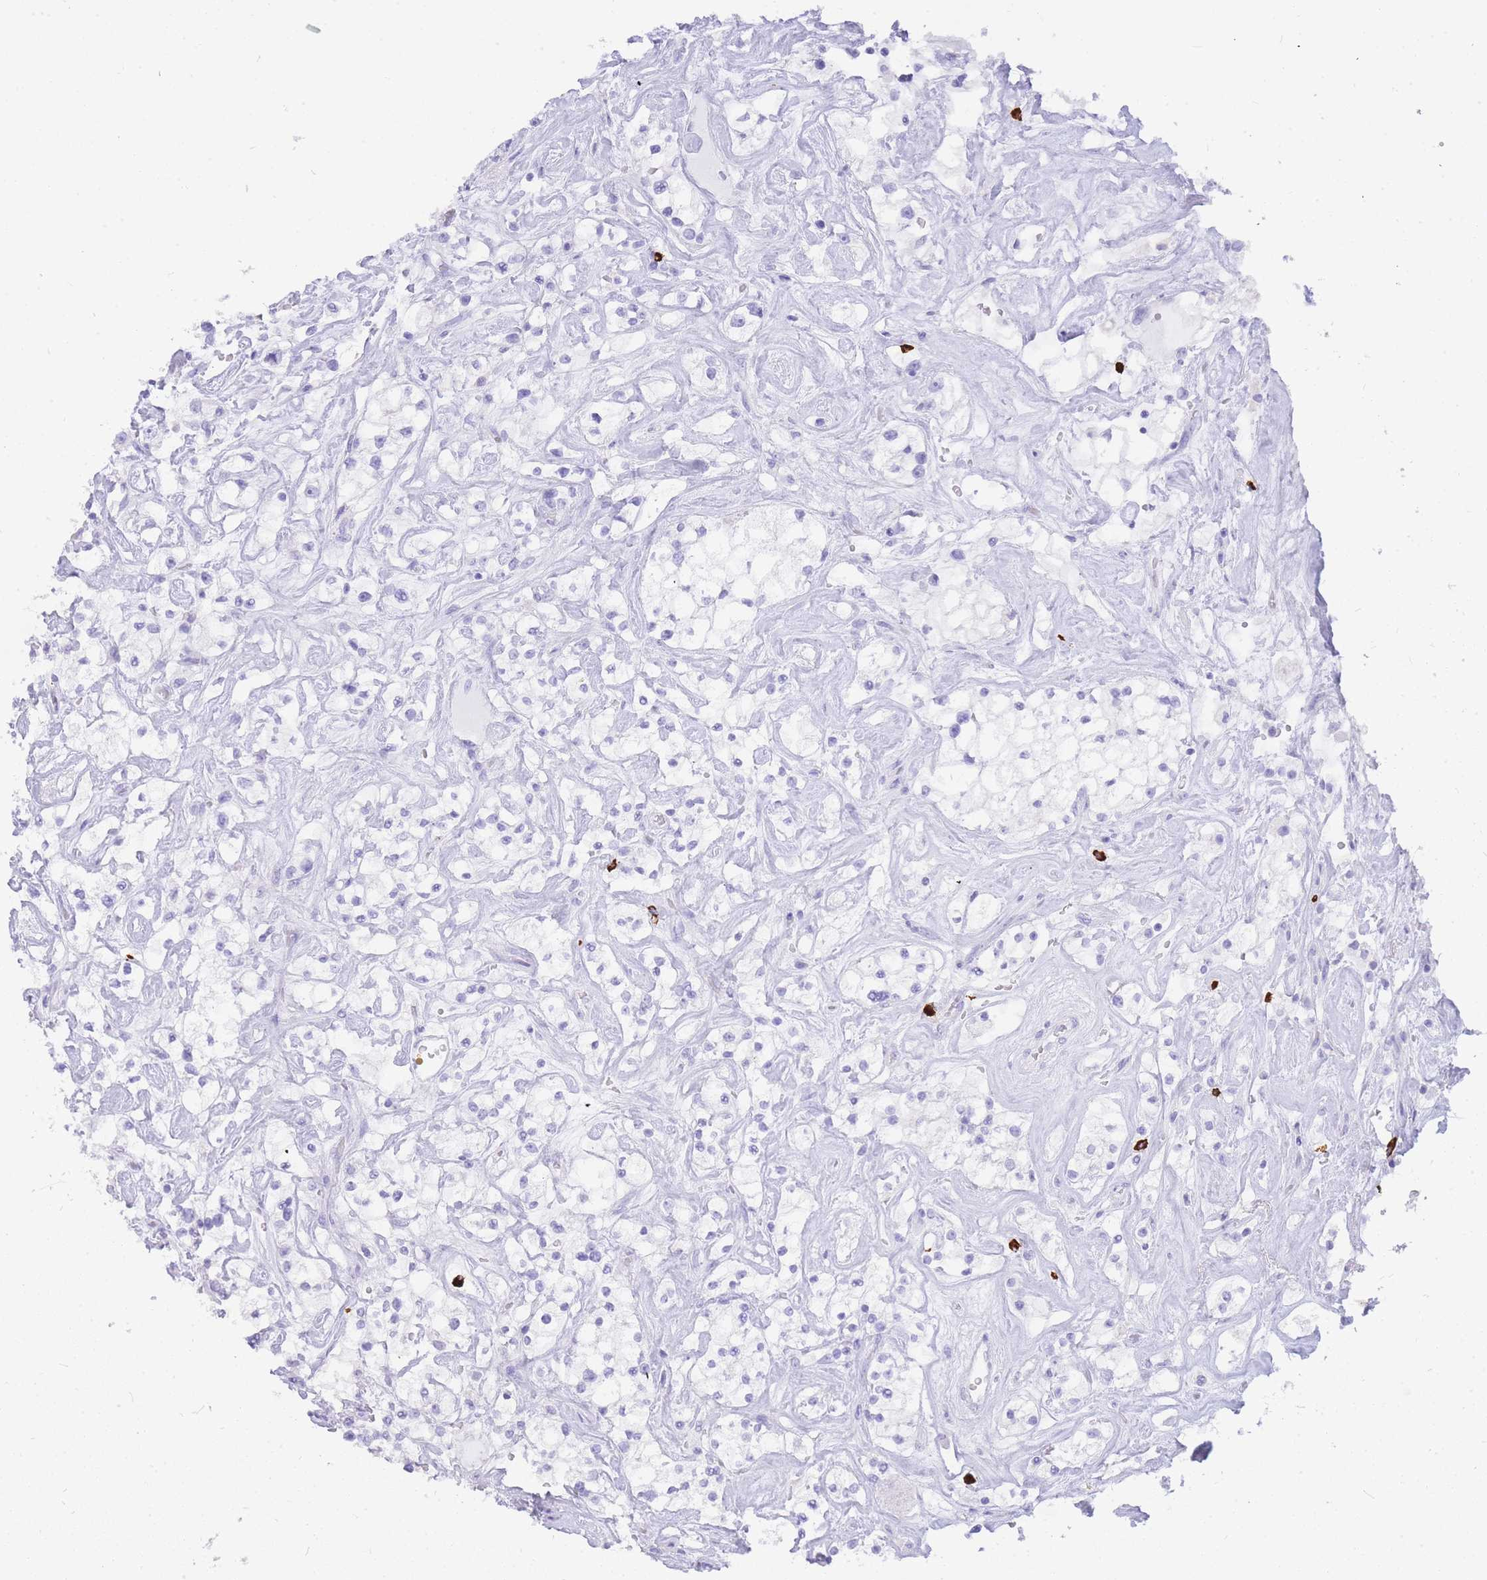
{"staining": {"intensity": "negative", "quantity": "none", "location": "none"}, "tissue": "renal cancer", "cell_type": "Tumor cells", "image_type": "cancer", "snomed": [{"axis": "morphology", "description": "Adenocarcinoma, NOS"}, {"axis": "topography", "description": "Kidney"}], "caption": "Immunohistochemical staining of human renal cancer displays no significant expression in tumor cells.", "gene": "HERC1", "patient": {"sex": "male", "age": 77}}